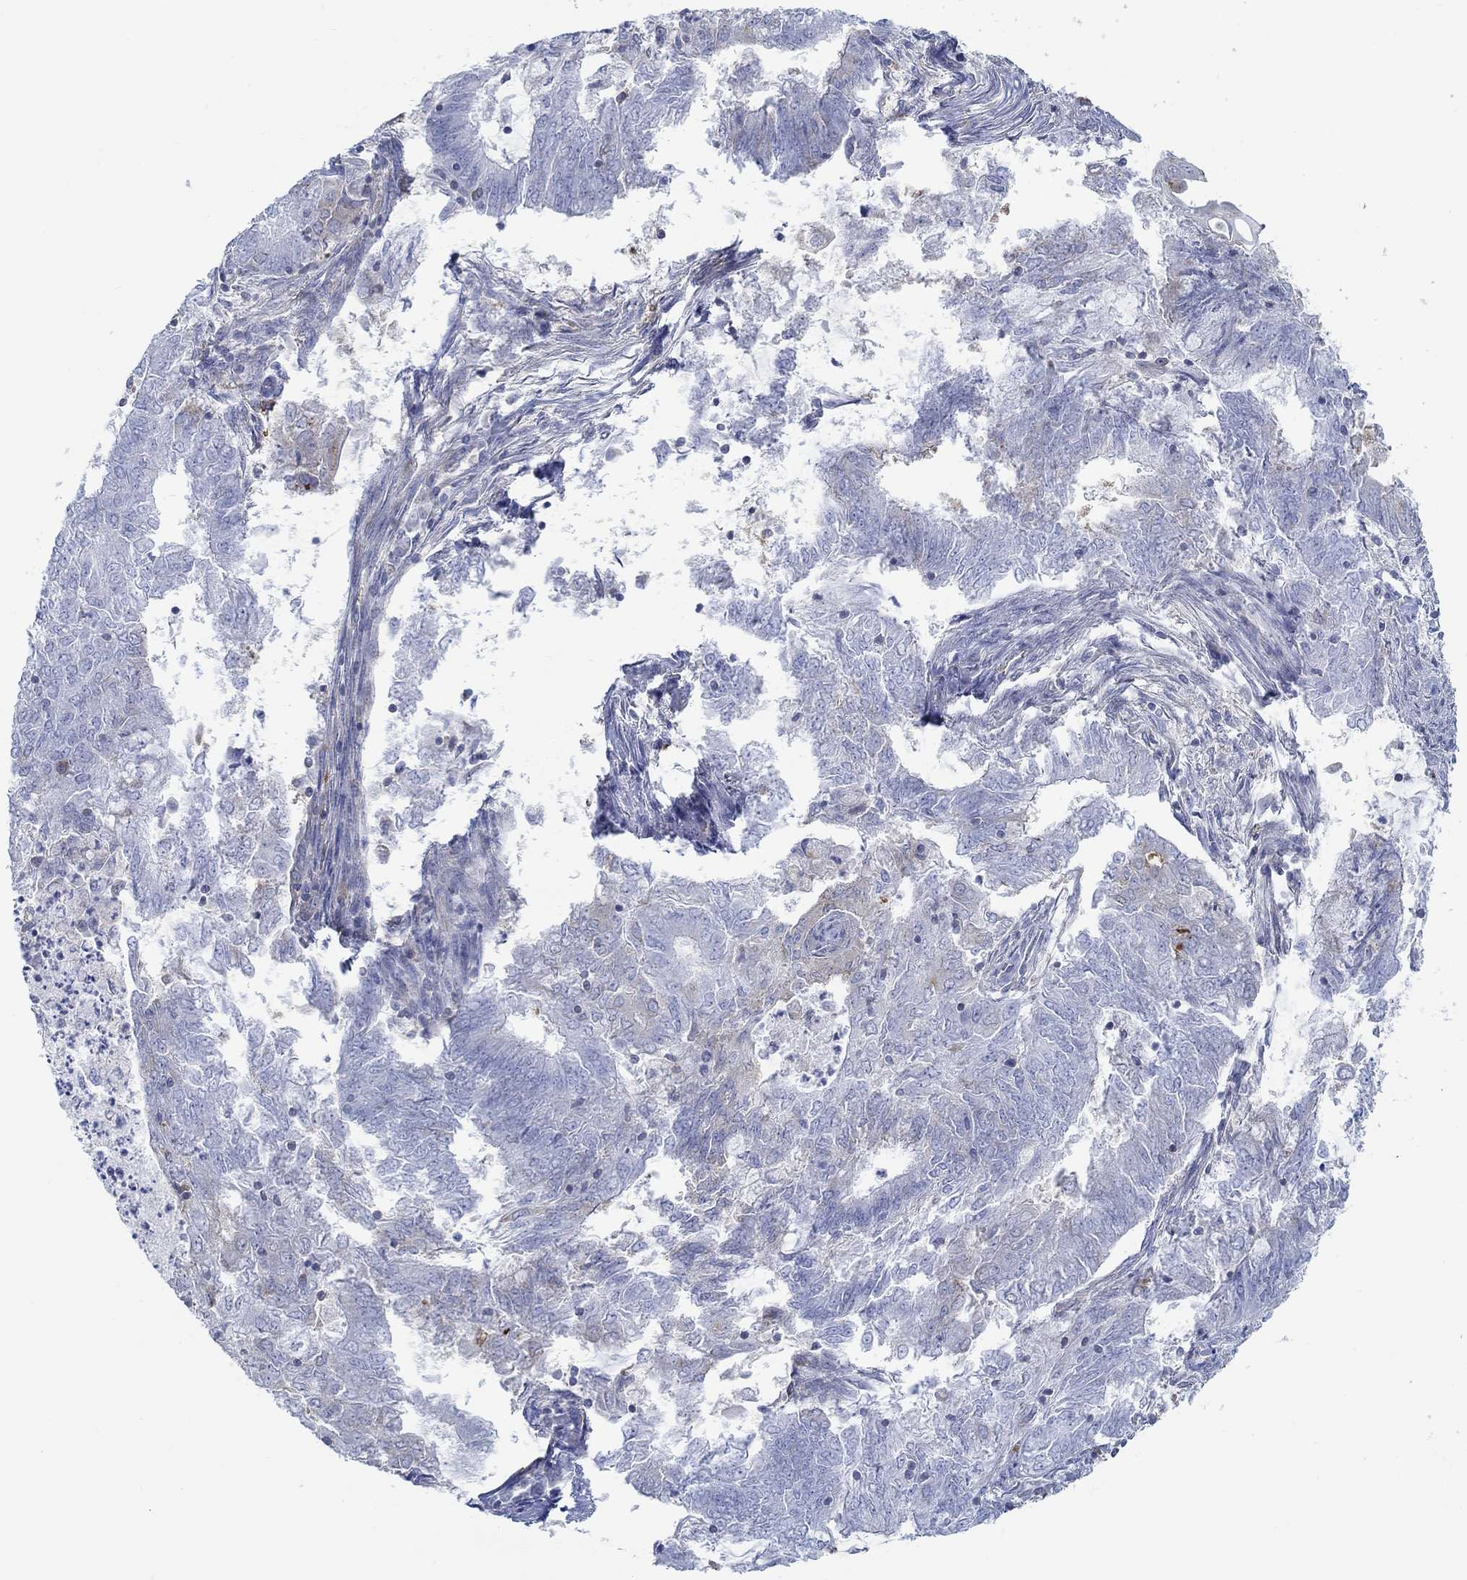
{"staining": {"intensity": "negative", "quantity": "none", "location": "none"}, "tissue": "endometrial cancer", "cell_type": "Tumor cells", "image_type": "cancer", "snomed": [{"axis": "morphology", "description": "Adenocarcinoma, NOS"}, {"axis": "topography", "description": "Endometrium"}], "caption": "IHC image of human endometrial cancer stained for a protein (brown), which reveals no expression in tumor cells. (DAB (3,3'-diaminobenzidine) IHC visualized using brightfield microscopy, high magnification).", "gene": "SPAG9", "patient": {"sex": "female", "age": 62}}